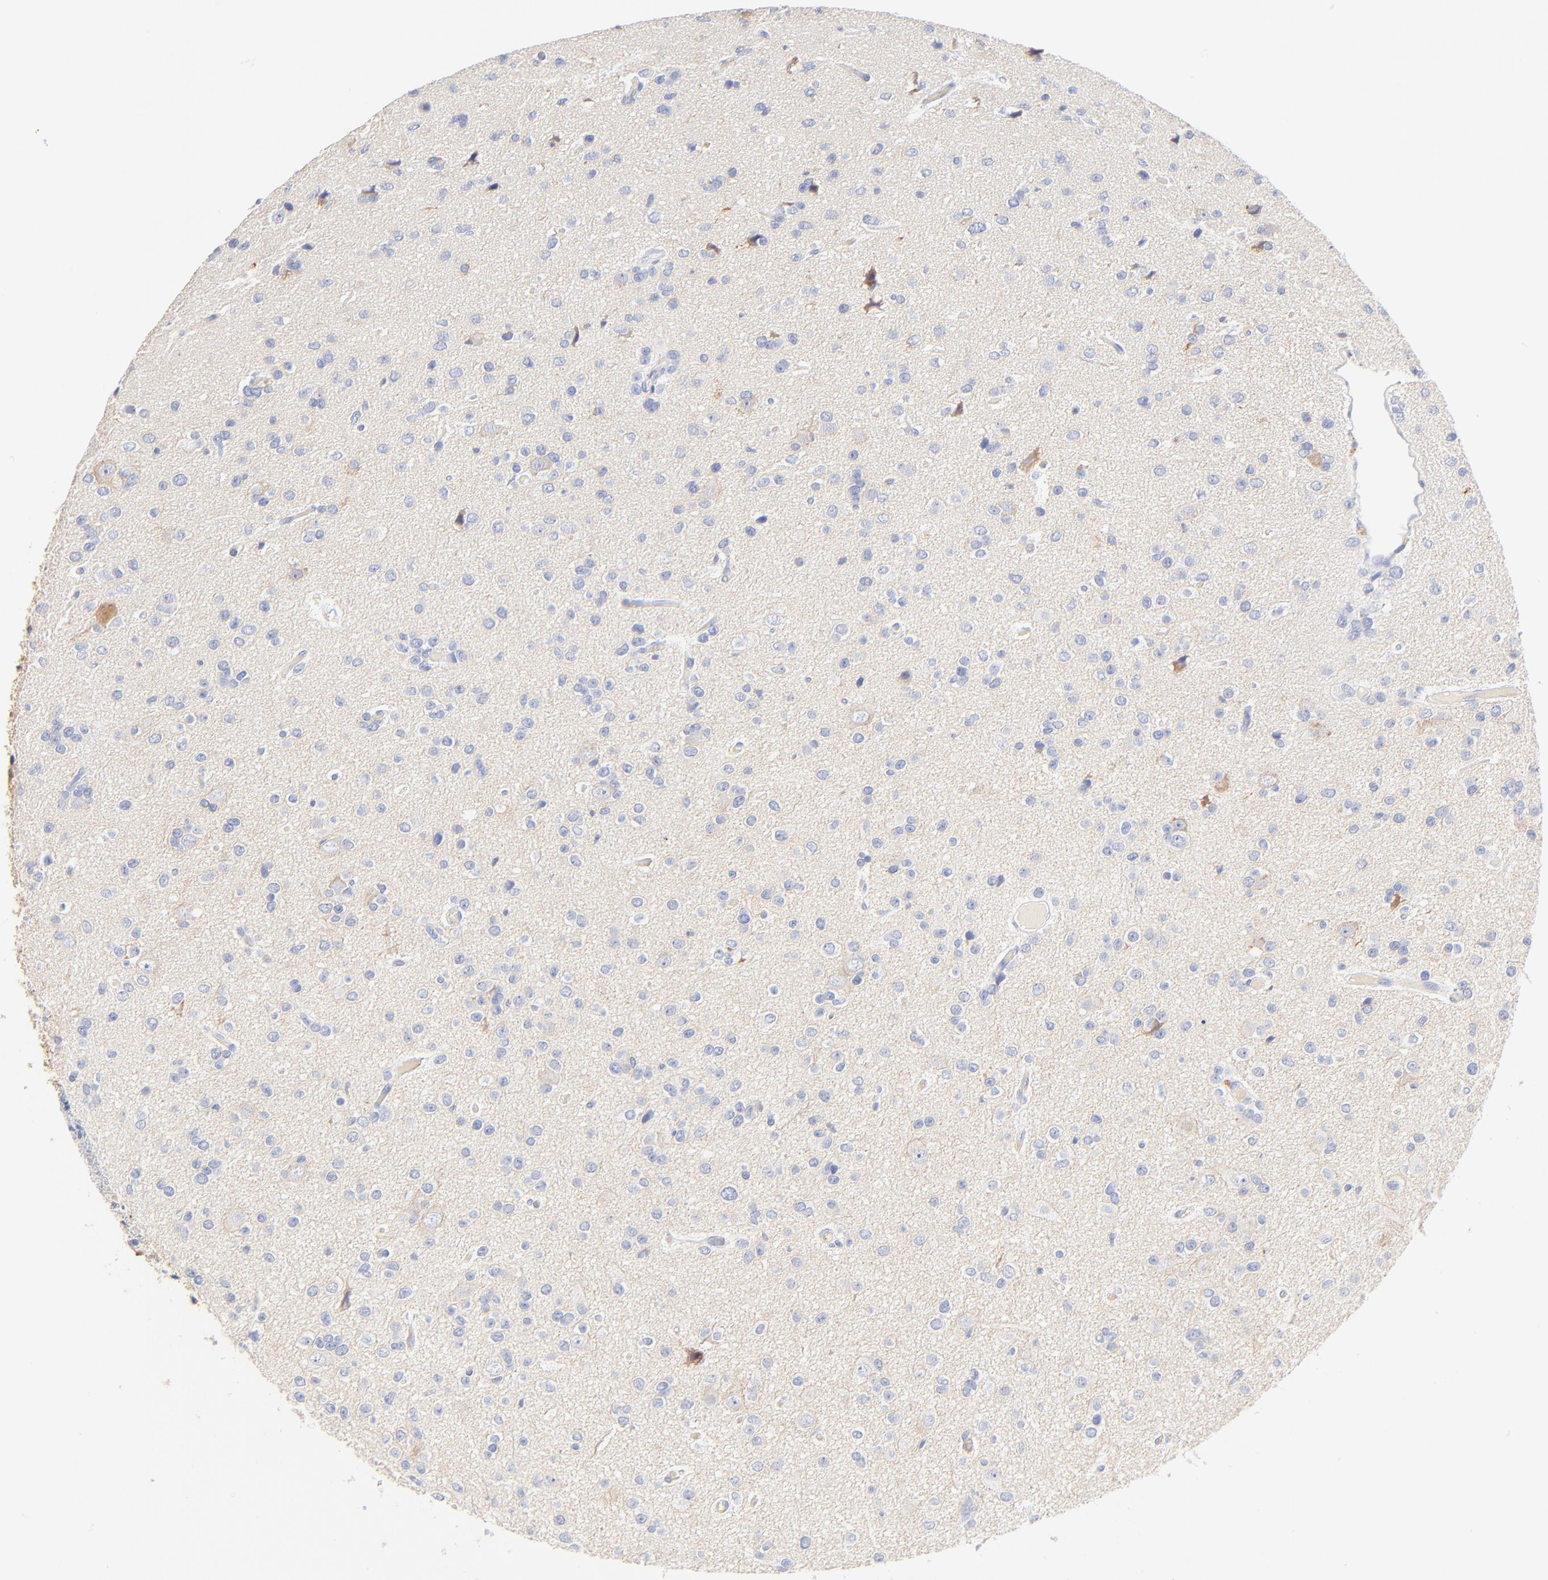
{"staining": {"intensity": "negative", "quantity": "none", "location": "none"}, "tissue": "glioma", "cell_type": "Tumor cells", "image_type": "cancer", "snomed": [{"axis": "morphology", "description": "Glioma, malignant, Low grade"}, {"axis": "topography", "description": "Brain"}], "caption": "Image shows no significant protein expression in tumor cells of glioma.", "gene": "MDGA2", "patient": {"sex": "male", "age": 42}}